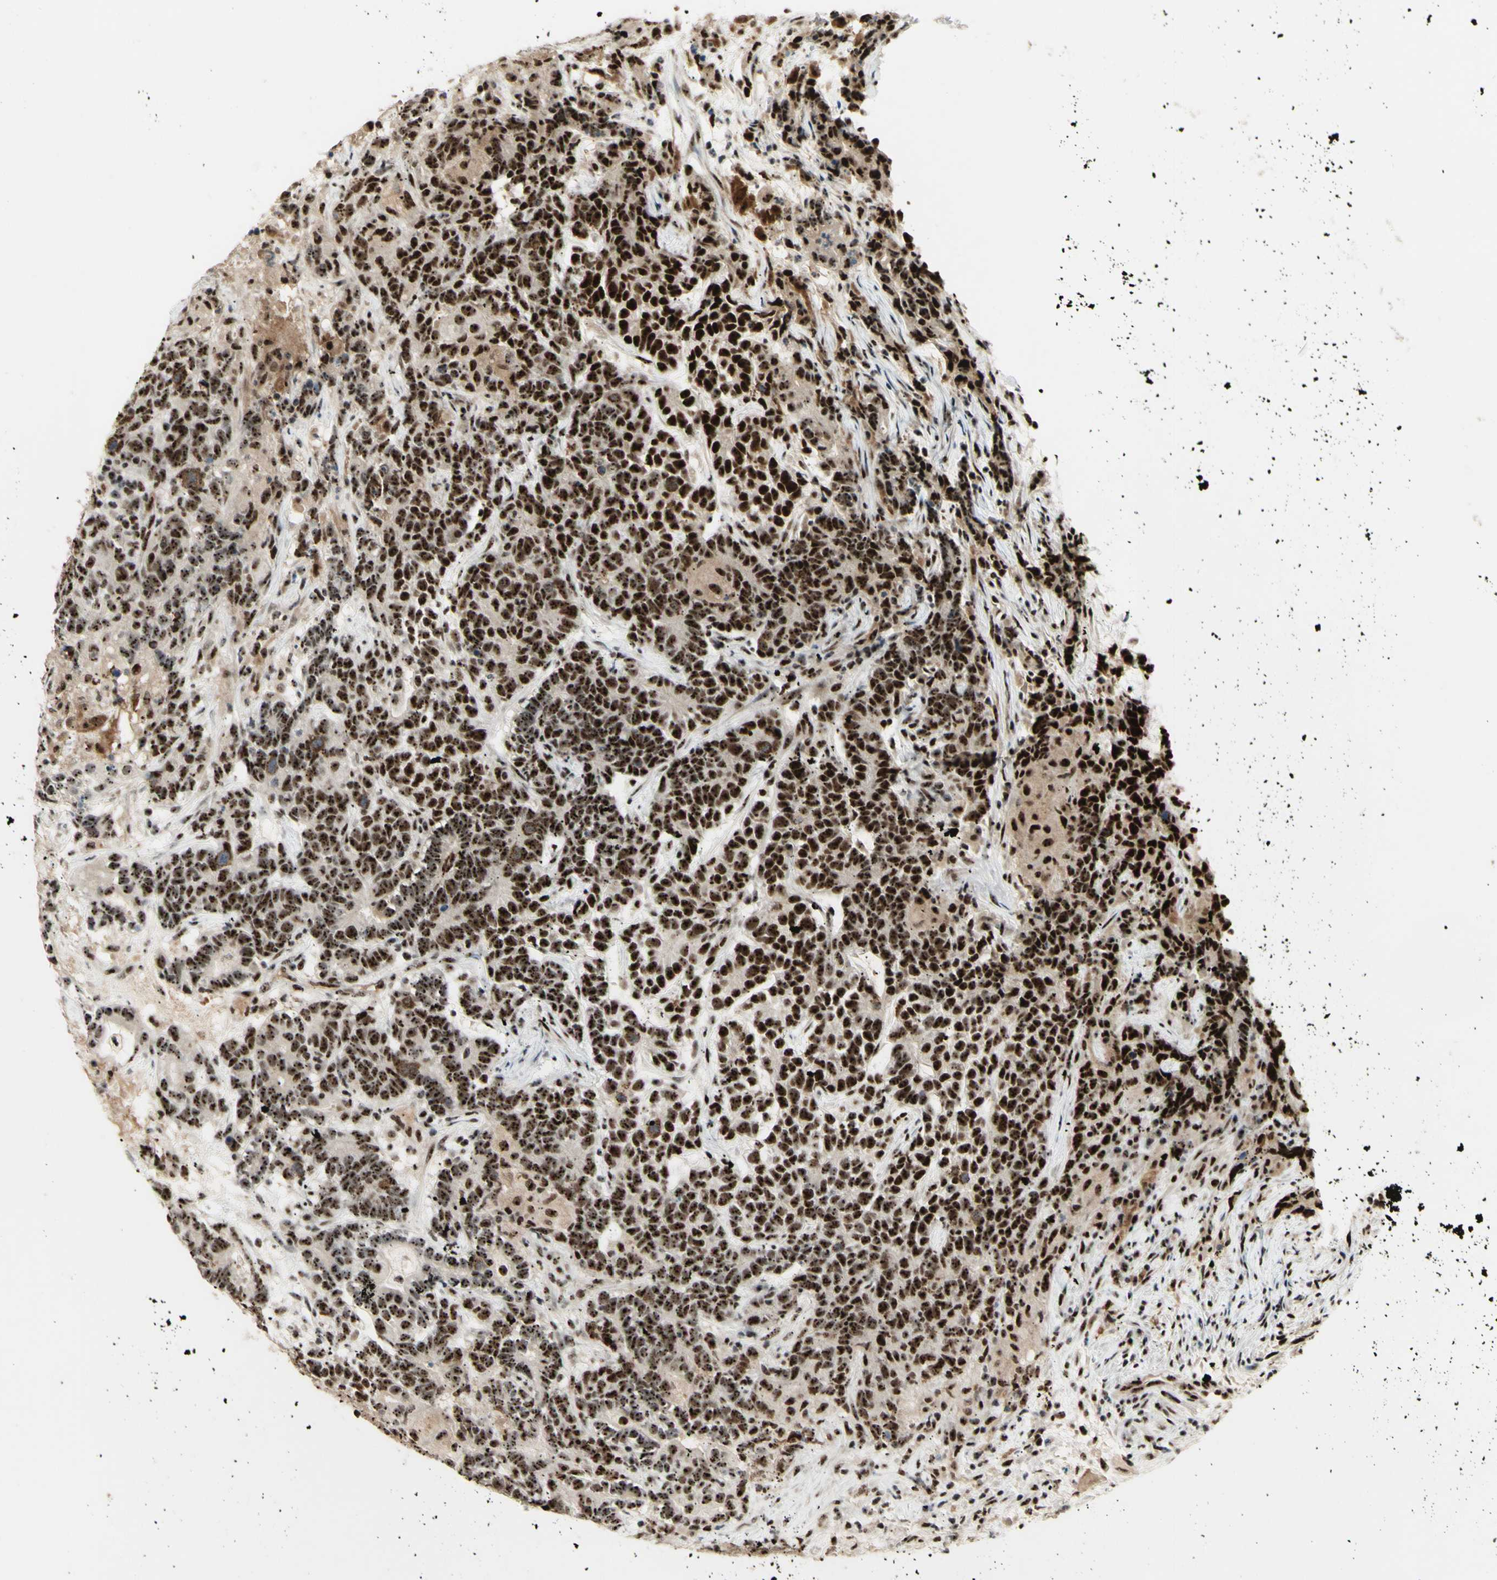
{"staining": {"intensity": "strong", "quantity": ">75%", "location": "nuclear"}, "tissue": "testis cancer", "cell_type": "Tumor cells", "image_type": "cancer", "snomed": [{"axis": "morphology", "description": "Carcinoma, Embryonal, NOS"}, {"axis": "topography", "description": "Testis"}], "caption": "This histopathology image exhibits embryonal carcinoma (testis) stained with immunohistochemistry (IHC) to label a protein in brown. The nuclear of tumor cells show strong positivity for the protein. Nuclei are counter-stained blue.", "gene": "DHX9", "patient": {"sex": "male", "age": 26}}